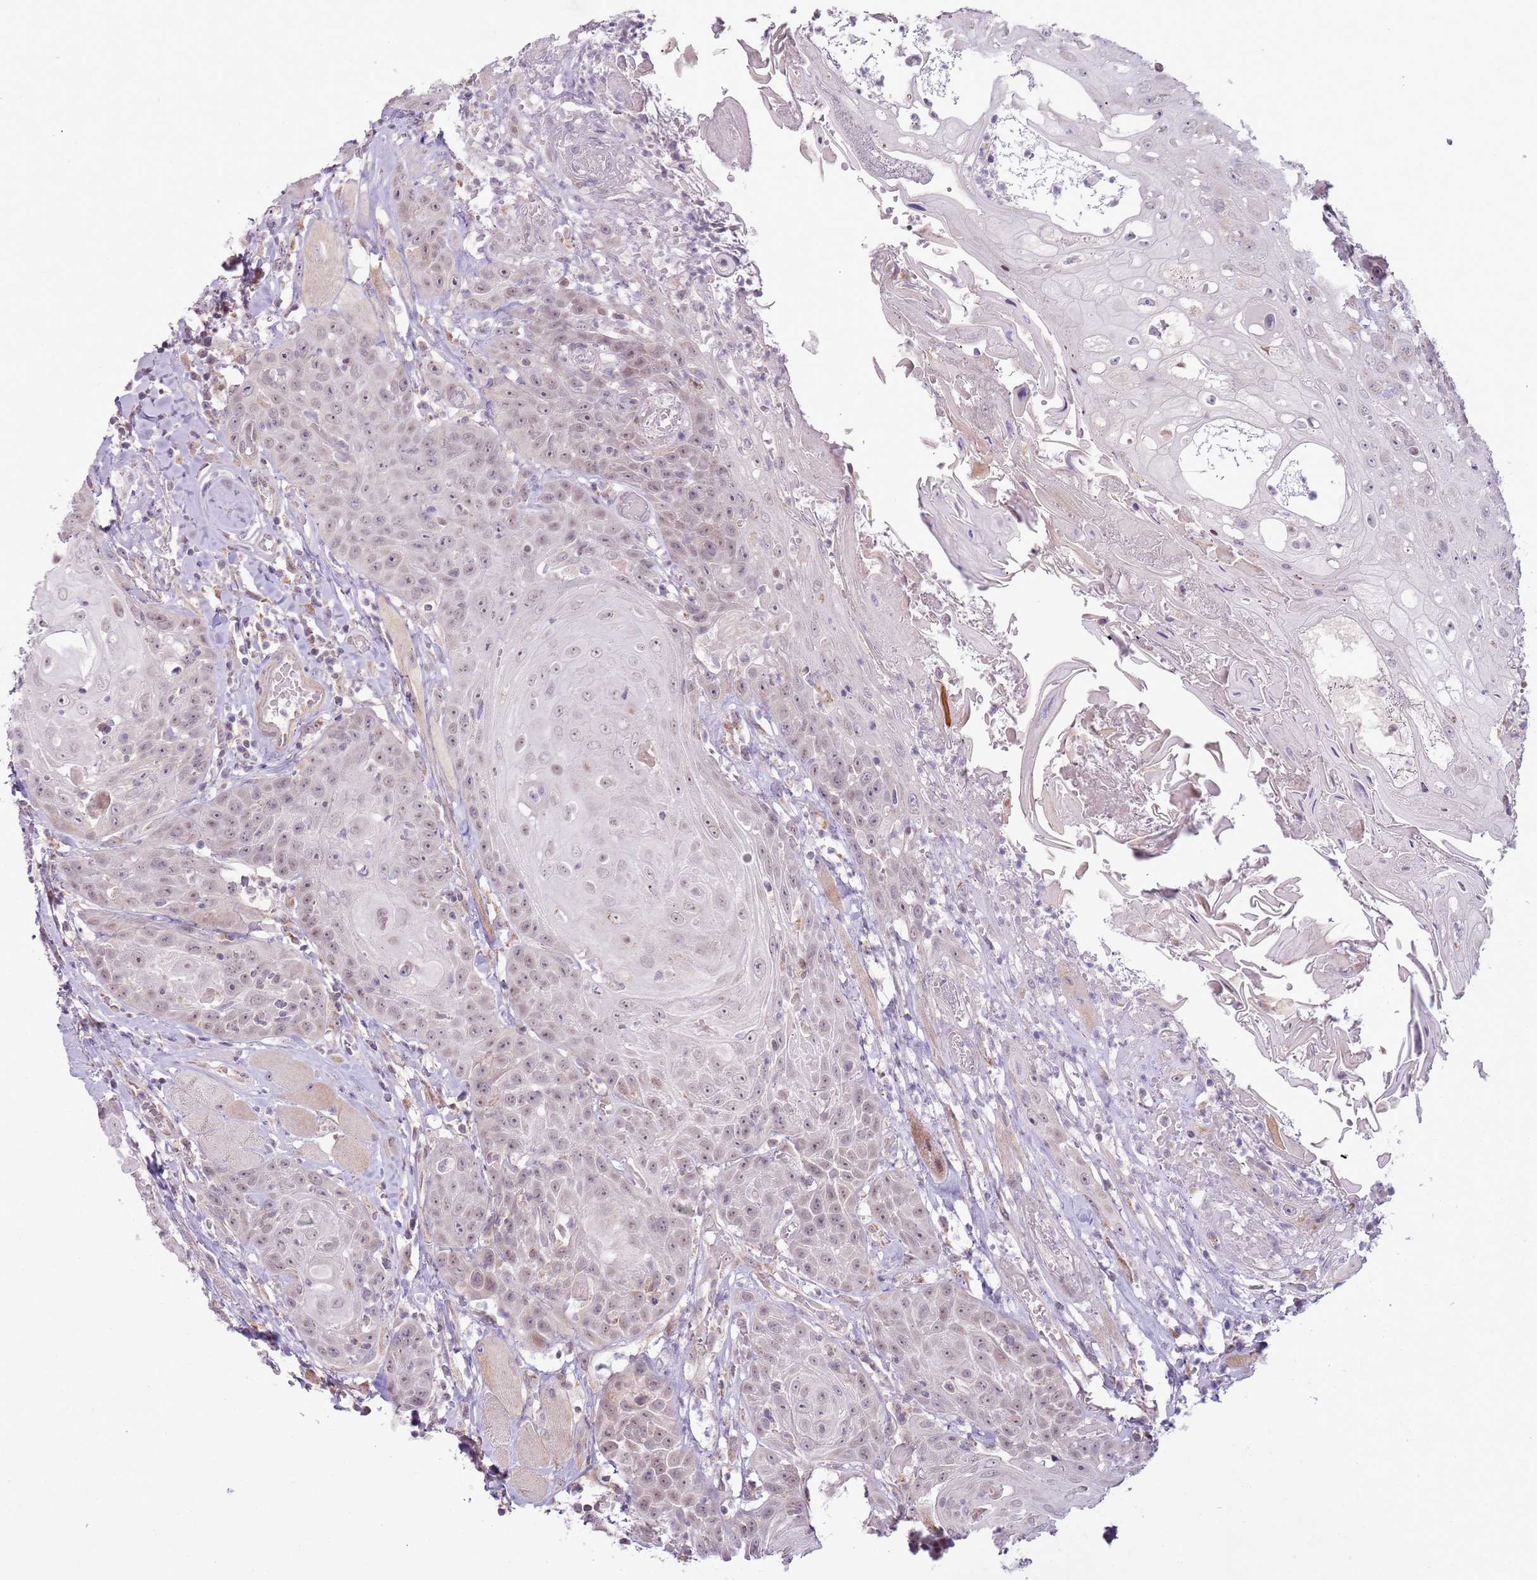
{"staining": {"intensity": "weak", "quantity": "<25%", "location": "nuclear"}, "tissue": "head and neck cancer", "cell_type": "Tumor cells", "image_type": "cancer", "snomed": [{"axis": "morphology", "description": "Squamous cell carcinoma, NOS"}, {"axis": "topography", "description": "Head-Neck"}], "caption": "Tumor cells are negative for brown protein staining in squamous cell carcinoma (head and neck). (DAB IHC, high magnification).", "gene": "MLLT11", "patient": {"sex": "female", "age": 59}}